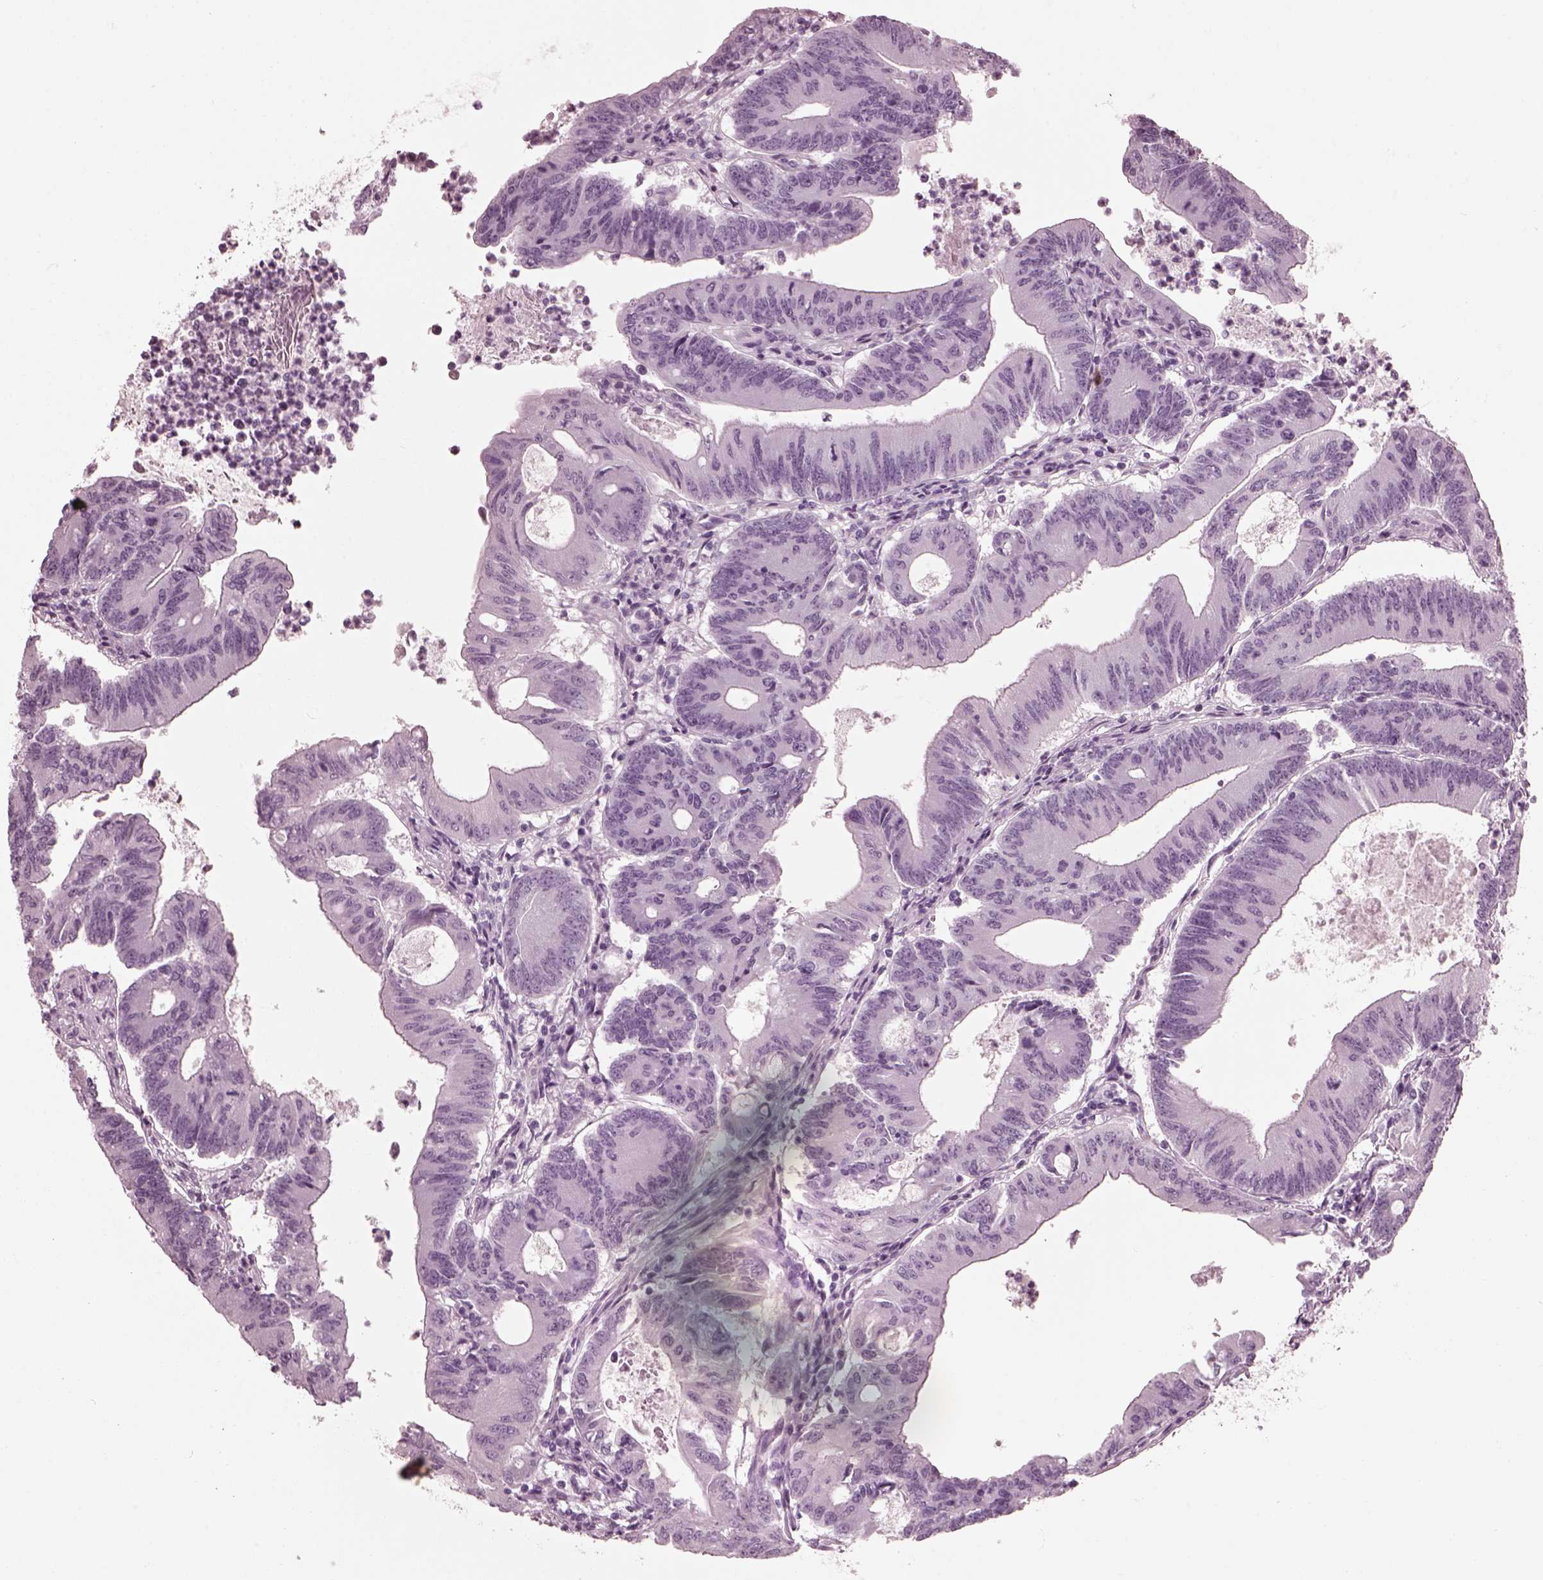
{"staining": {"intensity": "negative", "quantity": "none", "location": "none"}, "tissue": "colorectal cancer", "cell_type": "Tumor cells", "image_type": "cancer", "snomed": [{"axis": "morphology", "description": "Adenocarcinoma, NOS"}, {"axis": "topography", "description": "Colon"}], "caption": "Immunohistochemical staining of colorectal adenocarcinoma shows no significant positivity in tumor cells.", "gene": "FUT4", "patient": {"sex": "female", "age": 70}}